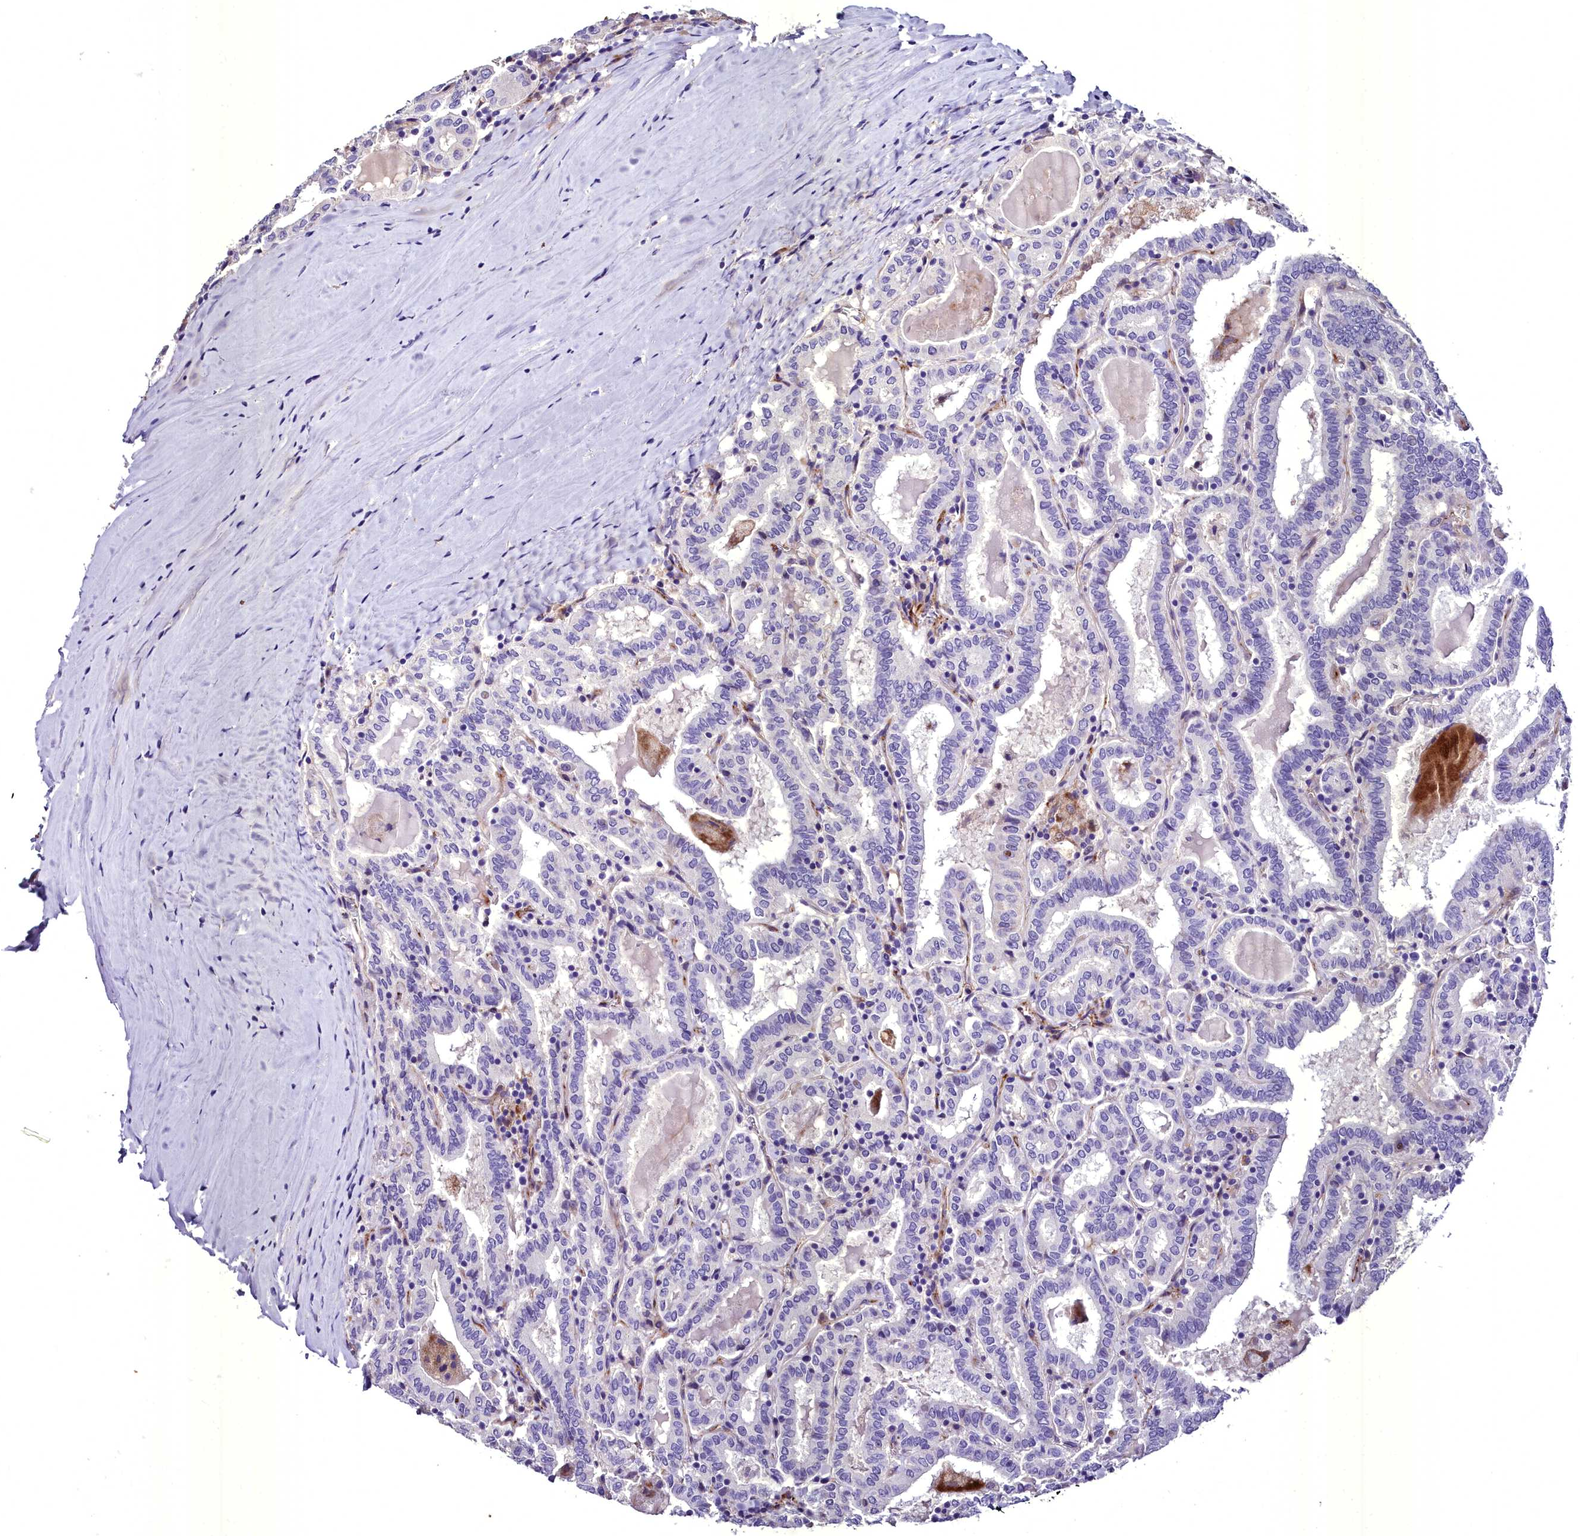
{"staining": {"intensity": "negative", "quantity": "none", "location": "none"}, "tissue": "thyroid cancer", "cell_type": "Tumor cells", "image_type": "cancer", "snomed": [{"axis": "morphology", "description": "Papillary adenocarcinoma, NOS"}, {"axis": "topography", "description": "Thyroid gland"}], "caption": "This is an immunohistochemistry (IHC) micrograph of thyroid papillary adenocarcinoma. There is no expression in tumor cells.", "gene": "MS4A18", "patient": {"sex": "female", "age": 72}}